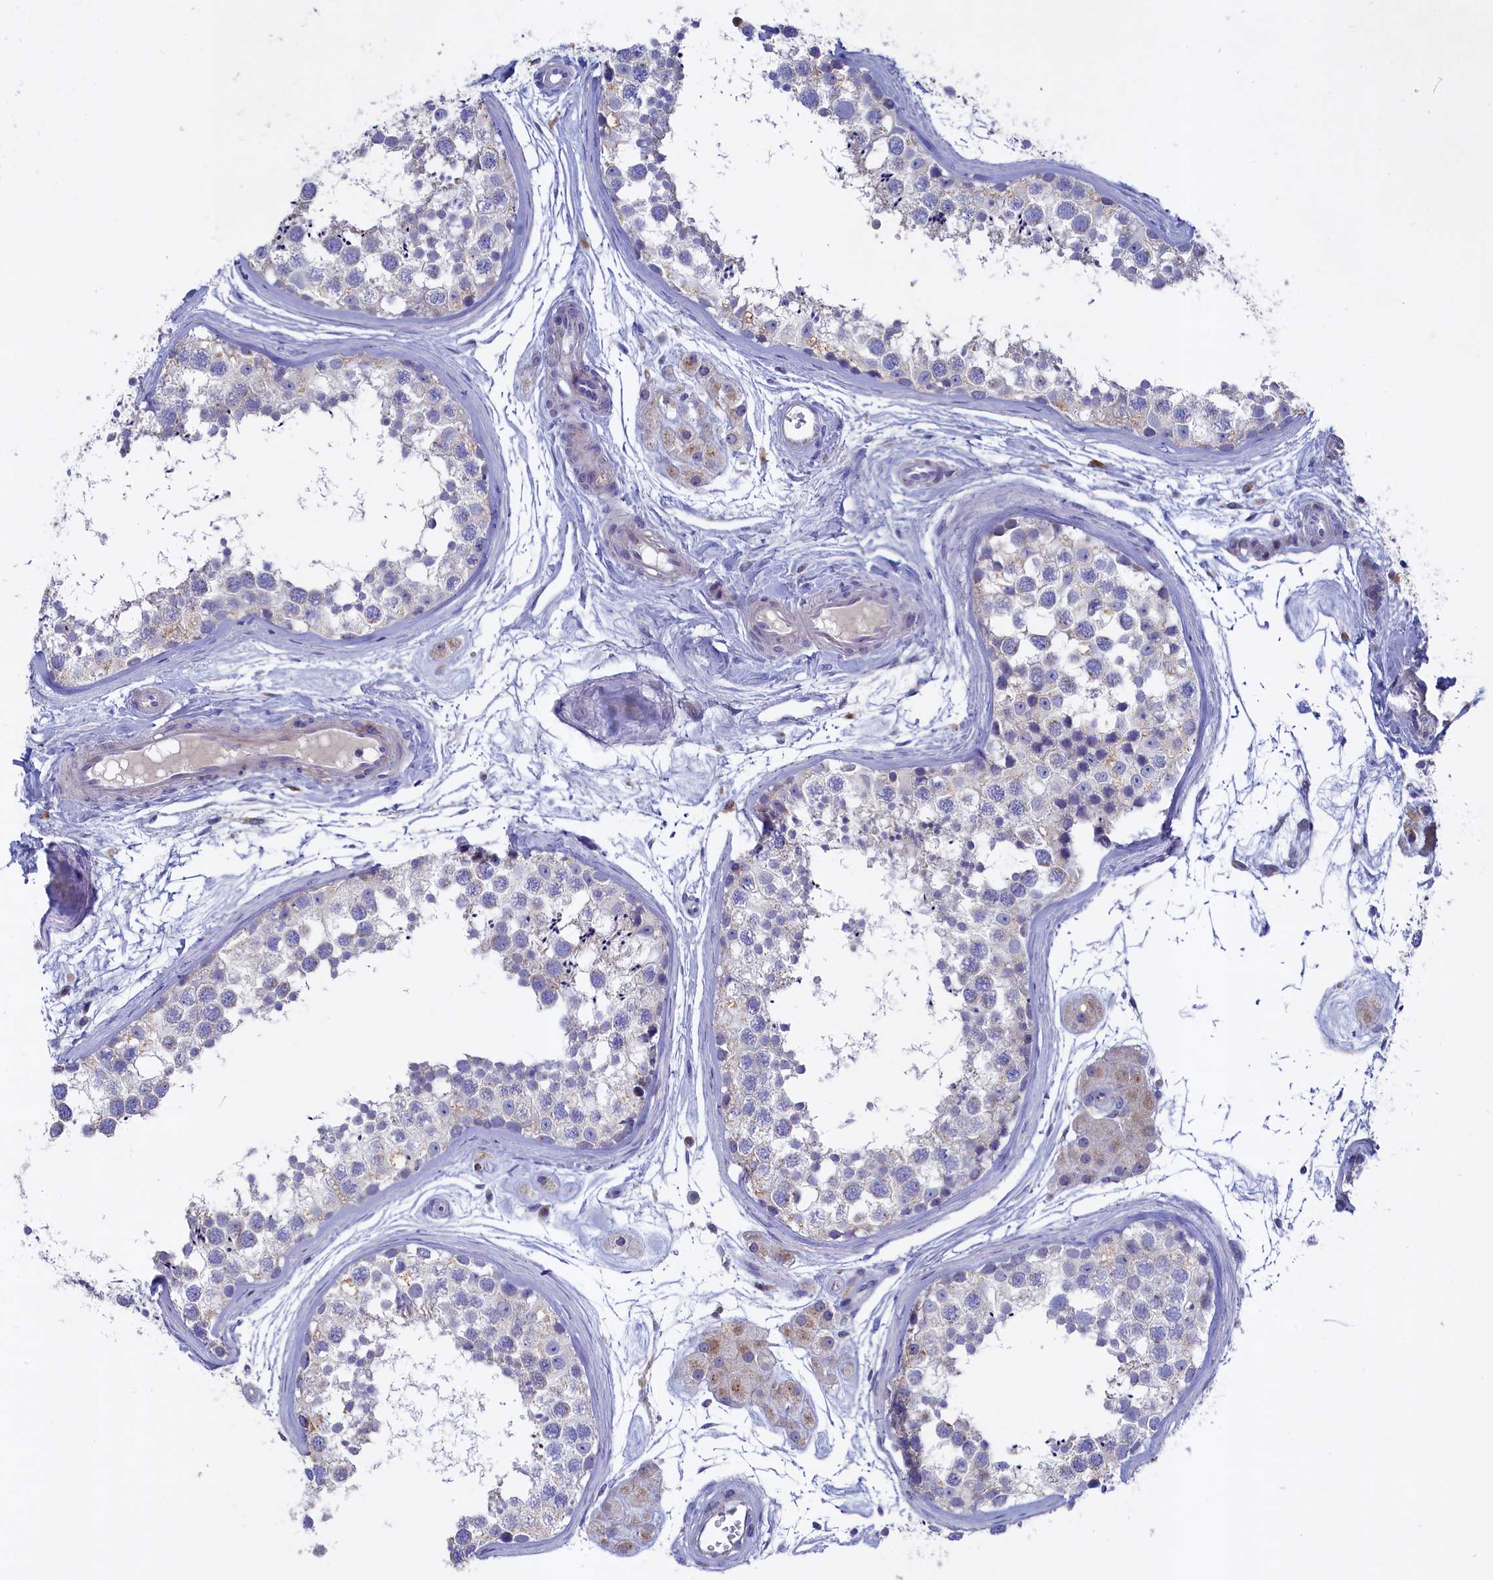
{"staining": {"intensity": "negative", "quantity": "none", "location": "none"}, "tissue": "testis", "cell_type": "Cells in seminiferous ducts", "image_type": "normal", "snomed": [{"axis": "morphology", "description": "Normal tissue, NOS"}, {"axis": "topography", "description": "Testis"}], "caption": "Immunohistochemistry (IHC) histopathology image of normal testis stained for a protein (brown), which reveals no expression in cells in seminiferous ducts.", "gene": "GPR108", "patient": {"sex": "male", "age": 56}}